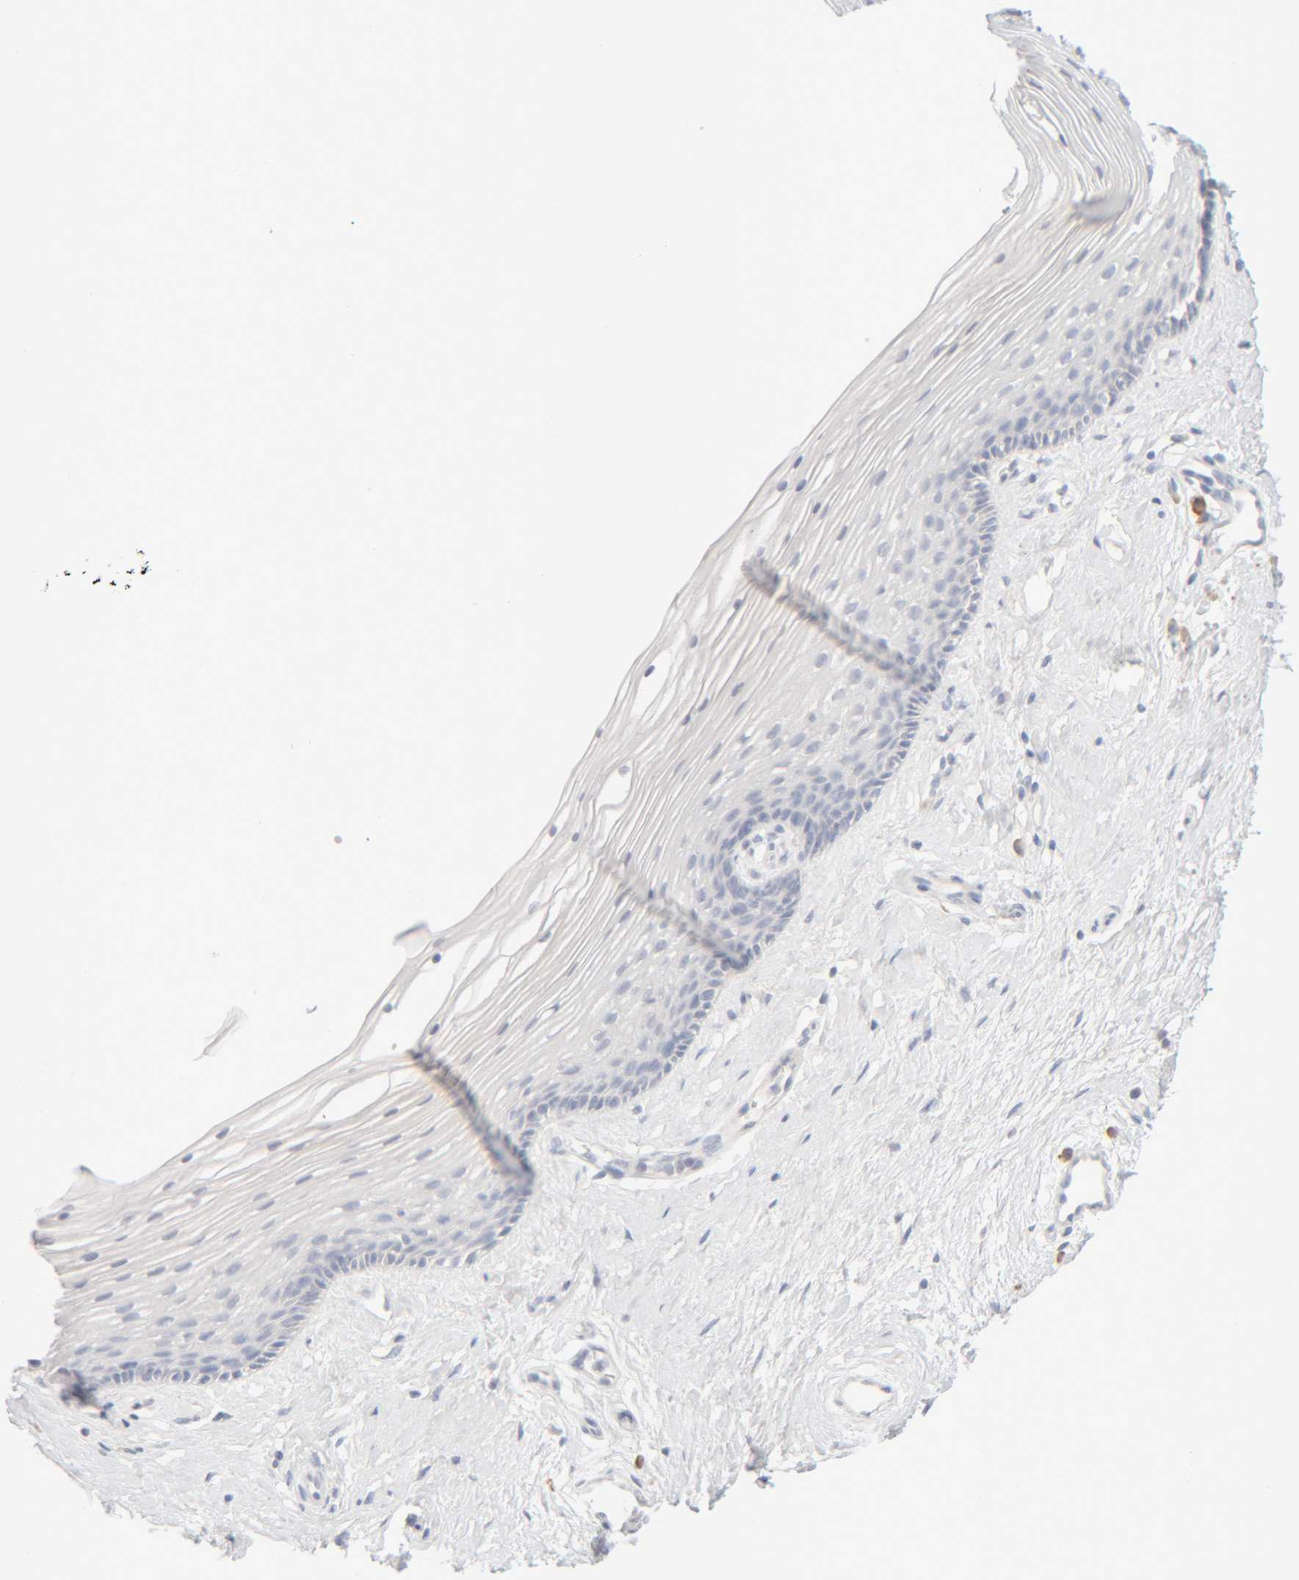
{"staining": {"intensity": "negative", "quantity": "none", "location": "none"}, "tissue": "vagina", "cell_type": "Squamous epithelial cells", "image_type": "normal", "snomed": [{"axis": "morphology", "description": "Normal tissue, NOS"}, {"axis": "topography", "description": "Vagina"}], "caption": "A high-resolution image shows IHC staining of normal vagina, which demonstrates no significant expression in squamous epithelial cells.", "gene": "RIDA", "patient": {"sex": "female", "age": 46}}